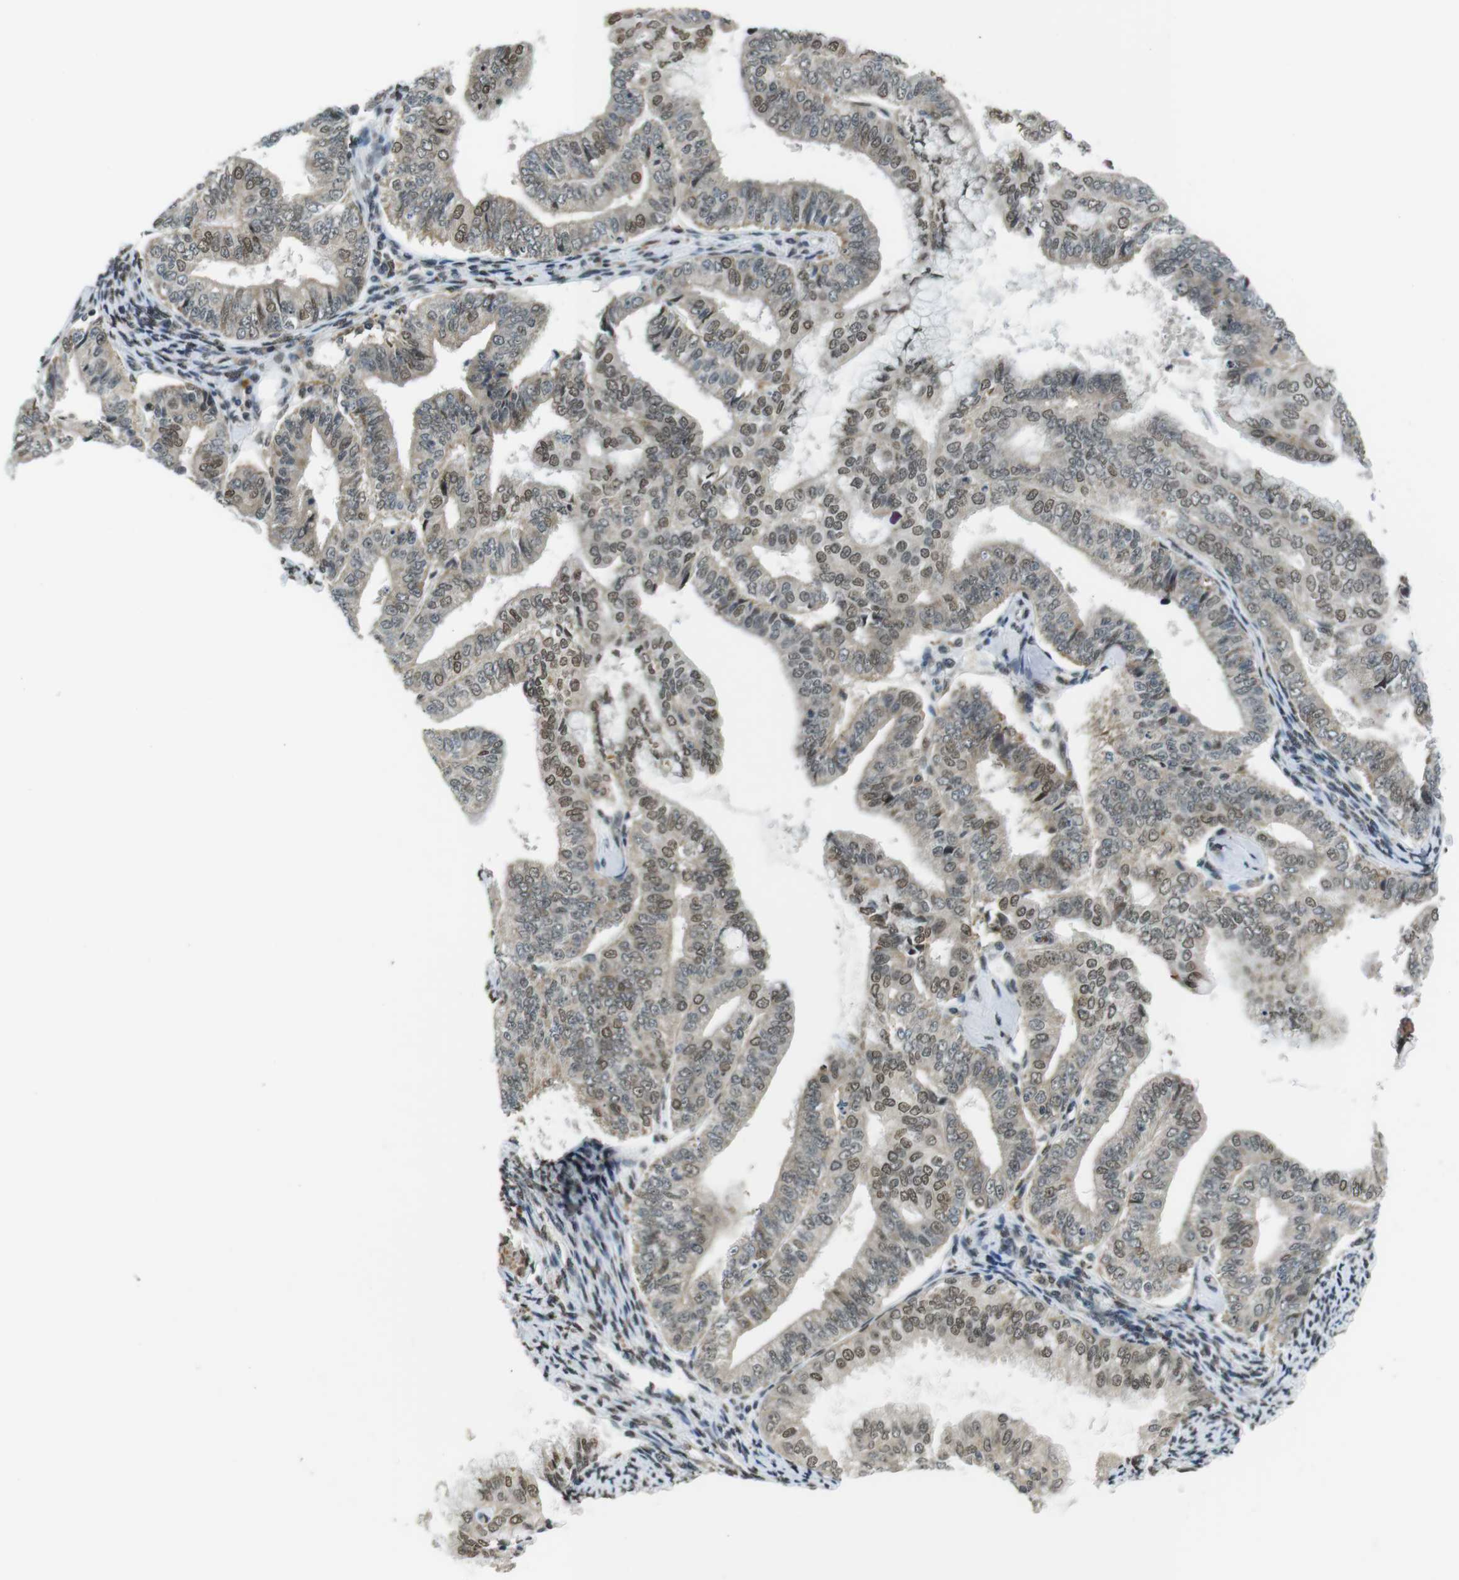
{"staining": {"intensity": "moderate", "quantity": ">75%", "location": "cytoplasmic/membranous,nuclear"}, "tissue": "endometrial cancer", "cell_type": "Tumor cells", "image_type": "cancer", "snomed": [{"axis": "morphology", "description": "Adenocarcinoma, NOS"}, {"axis": "topography", "description": "Endometrium"}], "caption": "IHC of endometrial cancer exhibits medium levels of moderate cytoplasmic/membranous and nuclear staining in about >75% of tumor cells.", "gene": "USP7", "patient": {"sex": "female", "age": 63}}